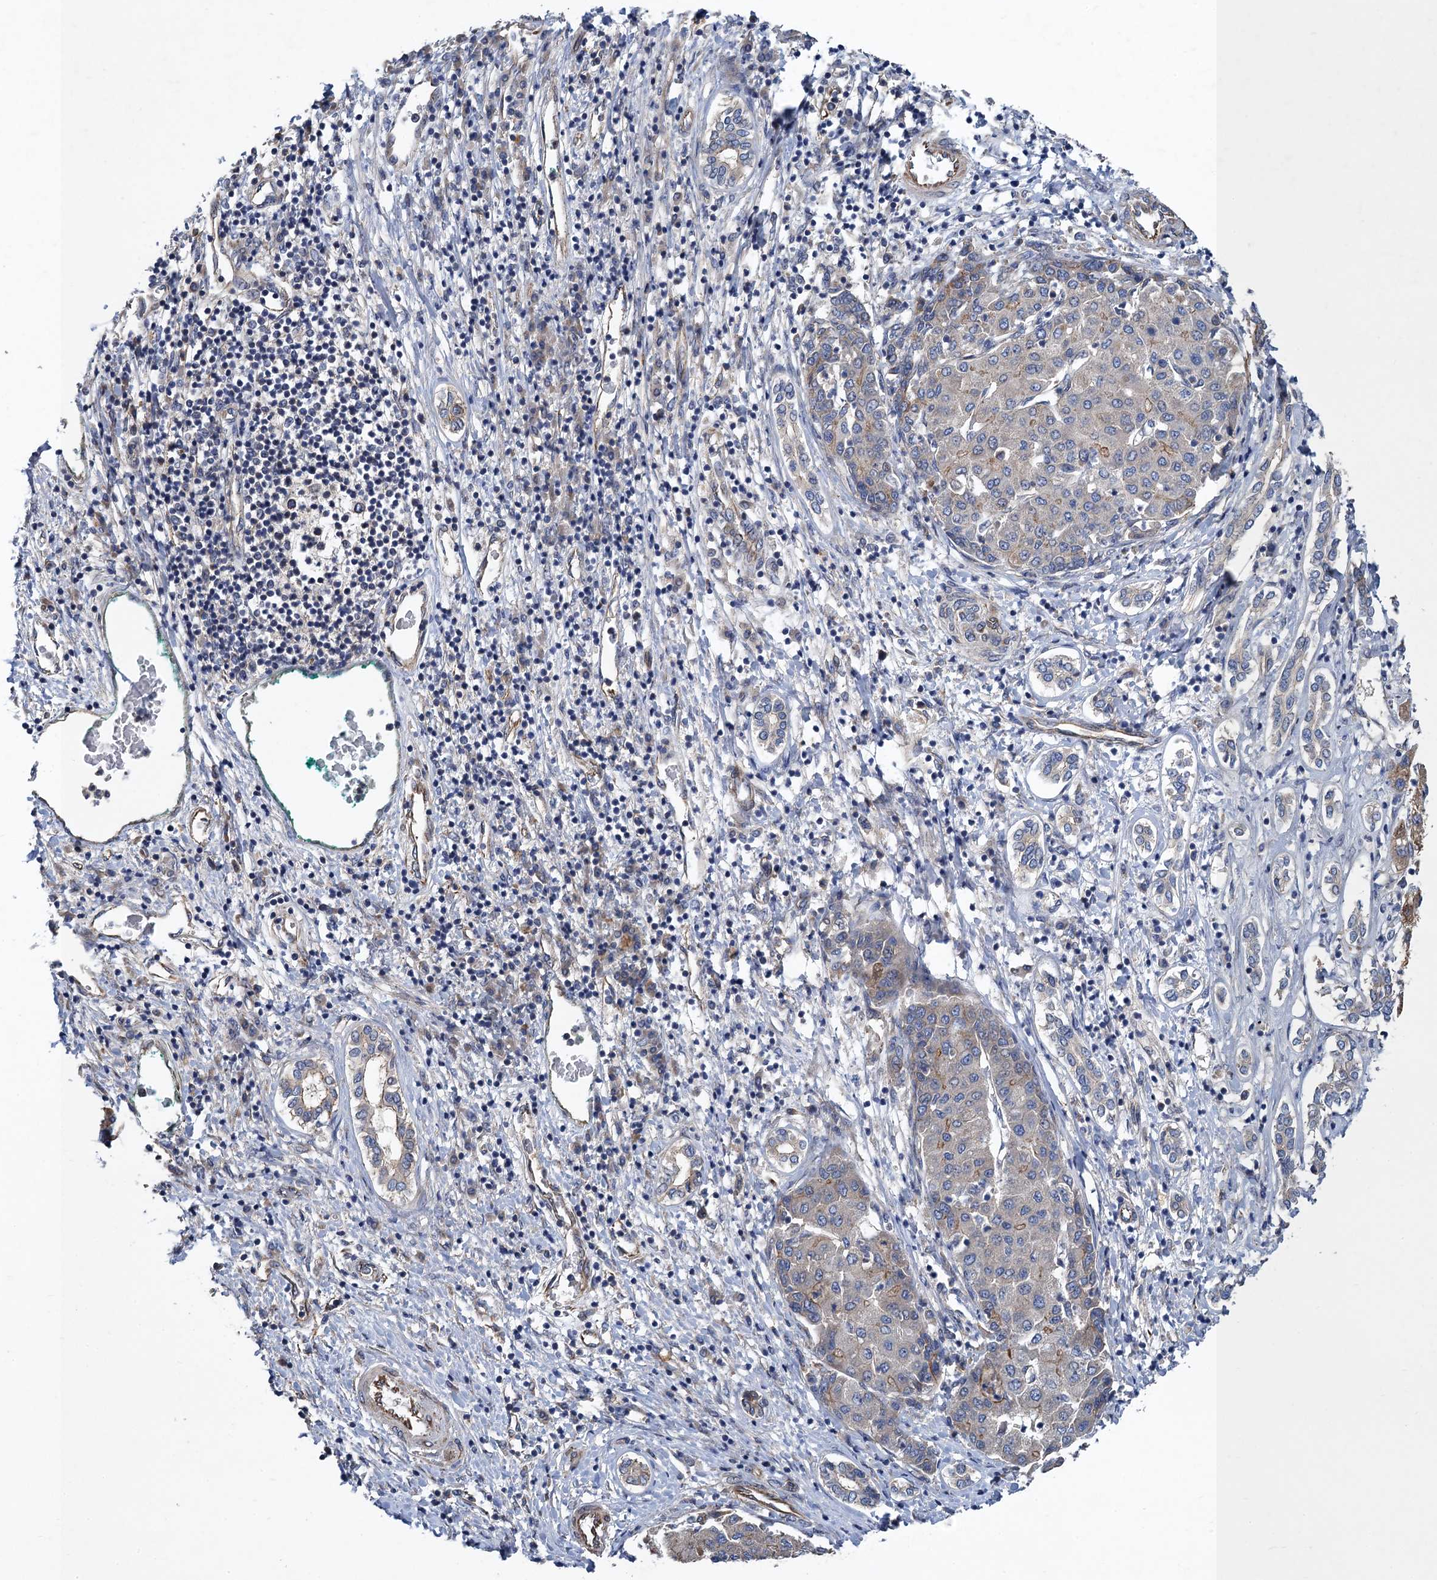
{"staining": {"intensity": "negative", "quantity": "none", "location": "none"}, "tissue": "liver cancer", "cell_type": "Tumor cells", "image_type": "cancer", "snomed": [{"axis": "morphology", "description": "Carcinoma, Hepatocellular, NOS"}, {"axis": "topography", "description": "Liver"}], "caption": "IHC of human liver cancer shows no staining in tumor cells.", "gene": "PJA2", "patient": {"sex": "male", "age": 65}}